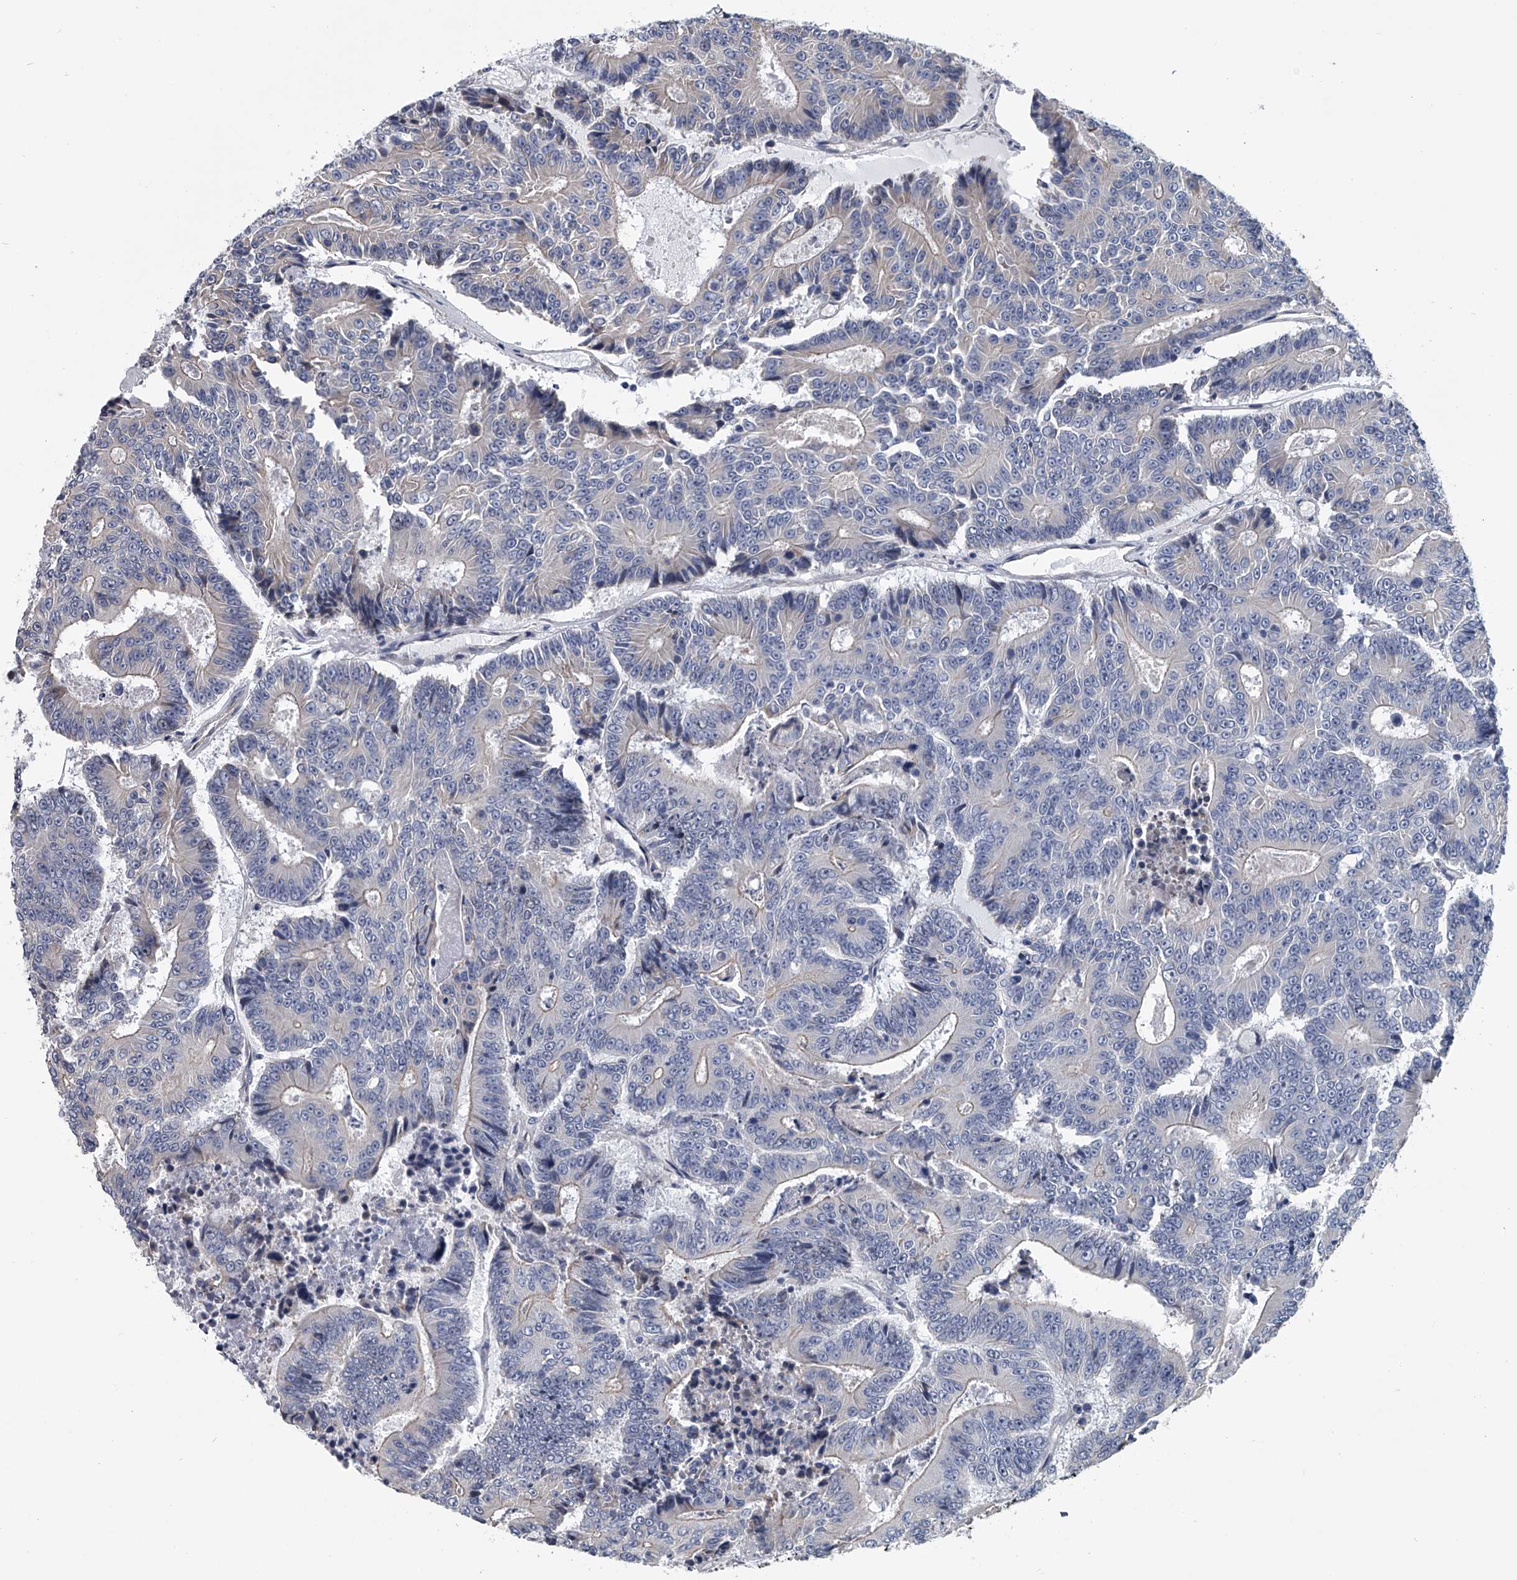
{"staining": {"intensity": "negative", "quantity": "none", "location": "none"}, "tissue": "colorectal cancer", "cell_type": "Tumor cells", "image_type": "cancer", "snomed": [{"axis": "morphology", "description": "Adenocarcinoma, NOS"}, {"axis": "topography", "description": "Colon"}], "caption": "The immunohistochemistry (IHC) photomicrograph has no significant positivity in tumor cells of colorectal adenocarcinoma tissue.", "gene": "ABCG1", "patient": {"sex": "male", "age": 83}}